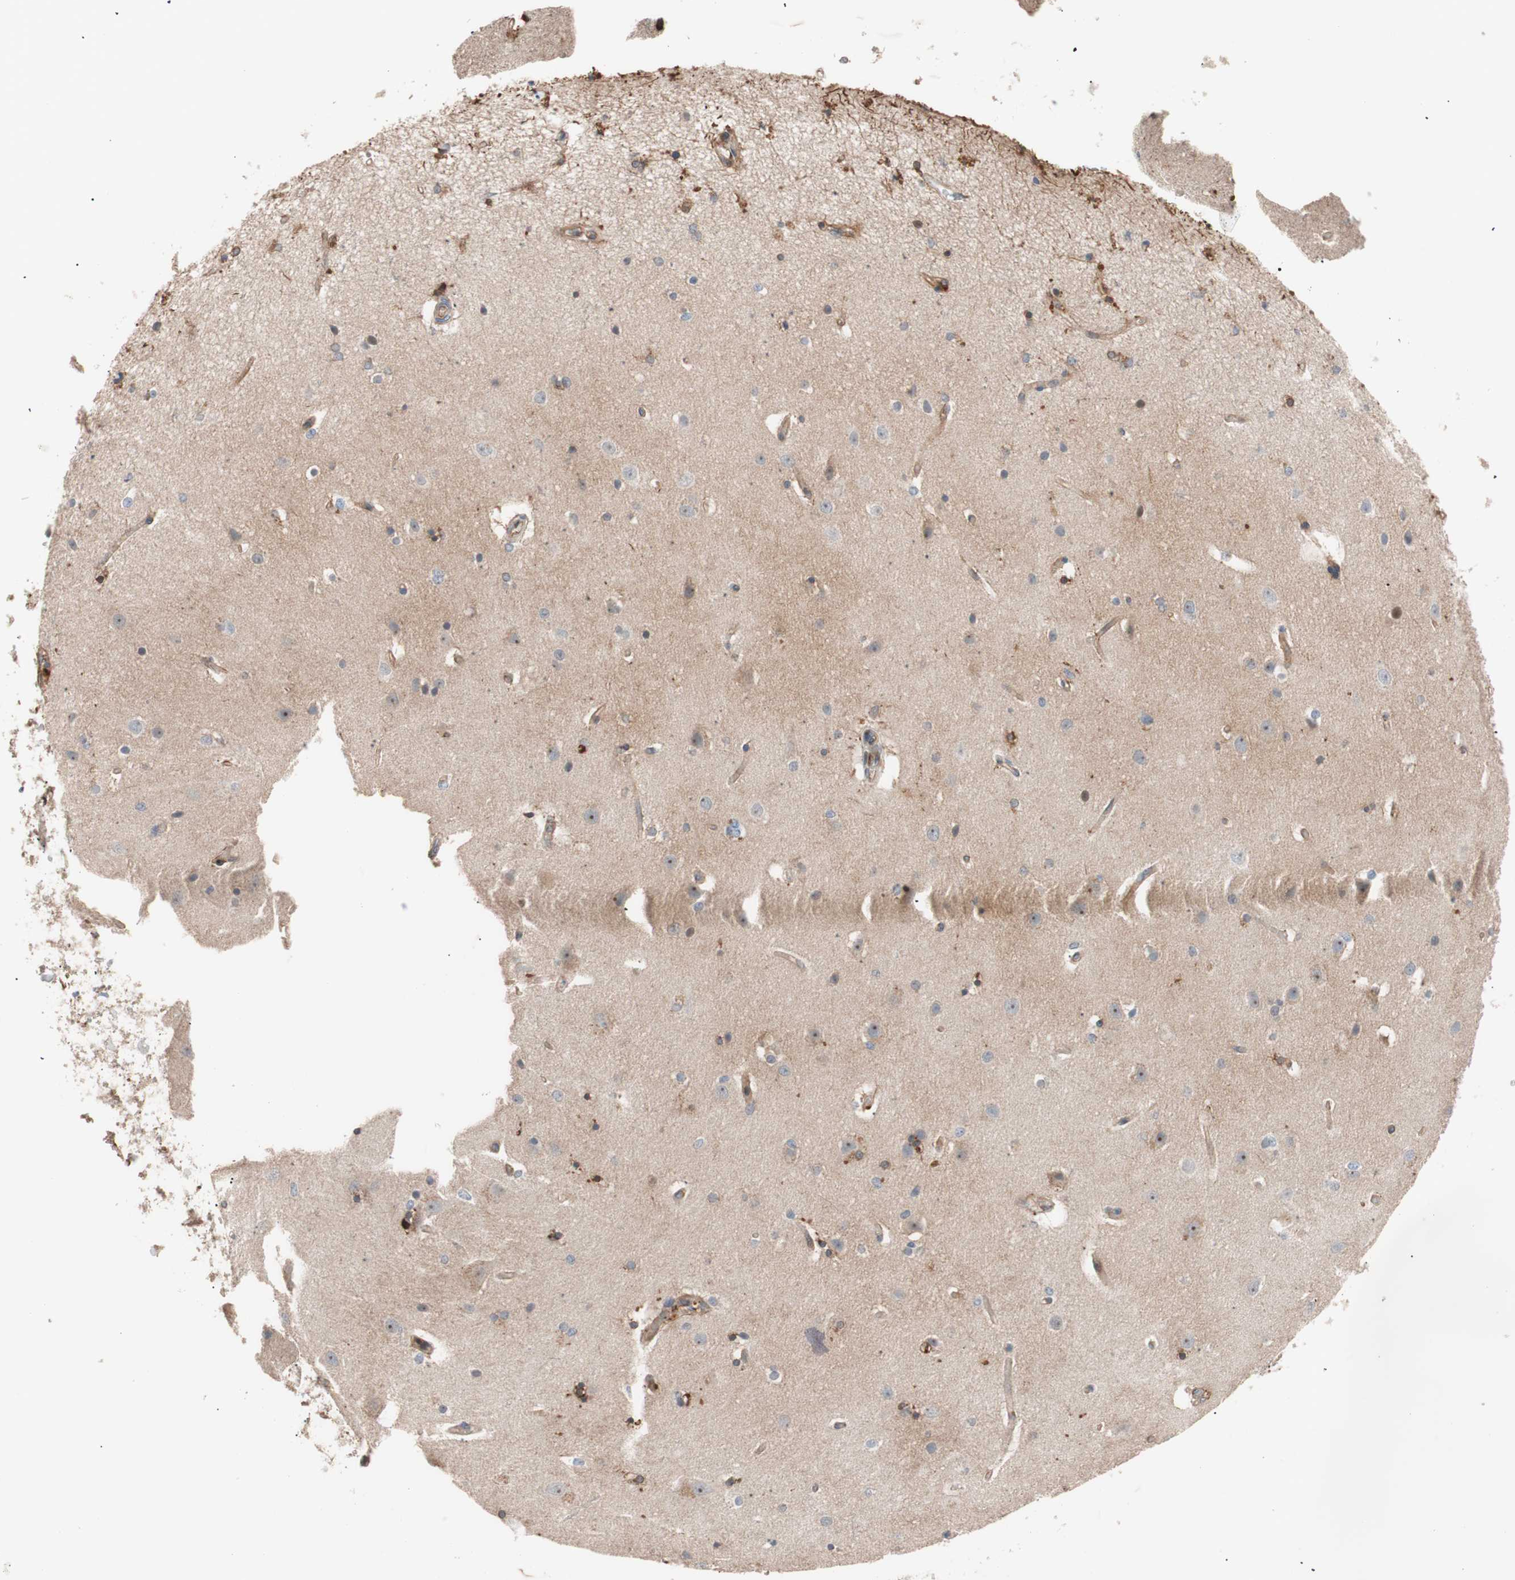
{"staining": {"intensity": "moderate", "quantity": "25%-75%", "location": "cytoplasmic/membranous"}, "tissue": "caudate", "cell_type": "Glial cells", "image_type": "normal", "snomed": [{"axis": "morphology", "description": "Normal tissue, NOS"}, {"axis": "topography", "description": "Lateral ventricle wall"}], "caption": "Glial cells exhibit moderate cytoplasmic/membranous staining in about 25%-75% of cells in normal caudate.", "gene": "SMG1", "patient": {"sex": "female", "age": 54}}